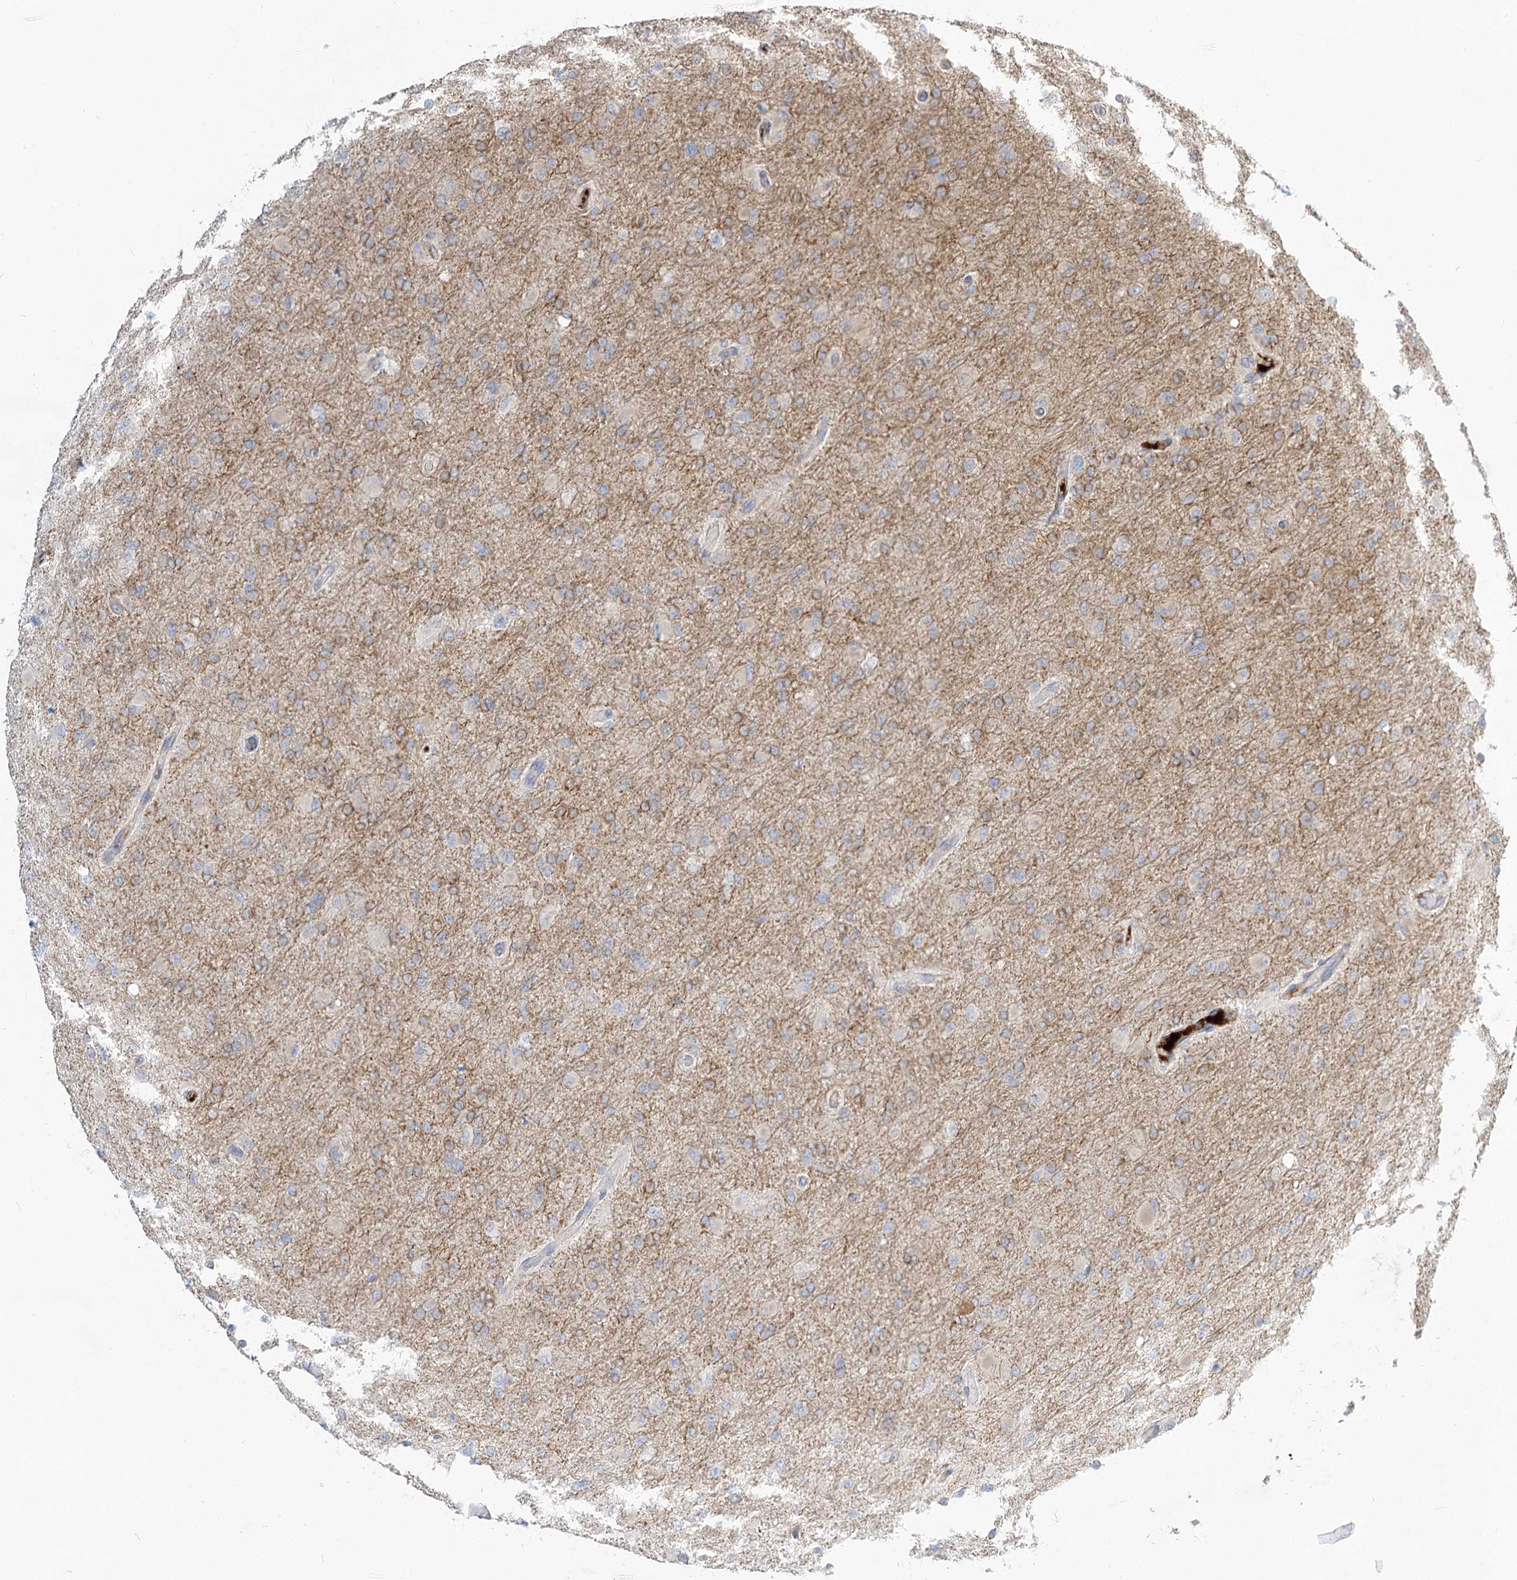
{"staining": {"intensity": "weak", "quantity": "<25%", "location": "cytoplasmic/membranous"}, "tissue": "glioma", "cell_type": "Tumor cells", "image_type": "cancer", "snomed": [{"axis": "morphology", "description": "Glioma, malignant, High grade"}, {"axis": "topography", "description": "Cerebral cortex"}], "caption": "The micrograph exhibits no significant positivity in tumor cells of malignant high-grade glioma.", "gene": "GUCY2C", "patient": {"sex": "female", "age": 36}}